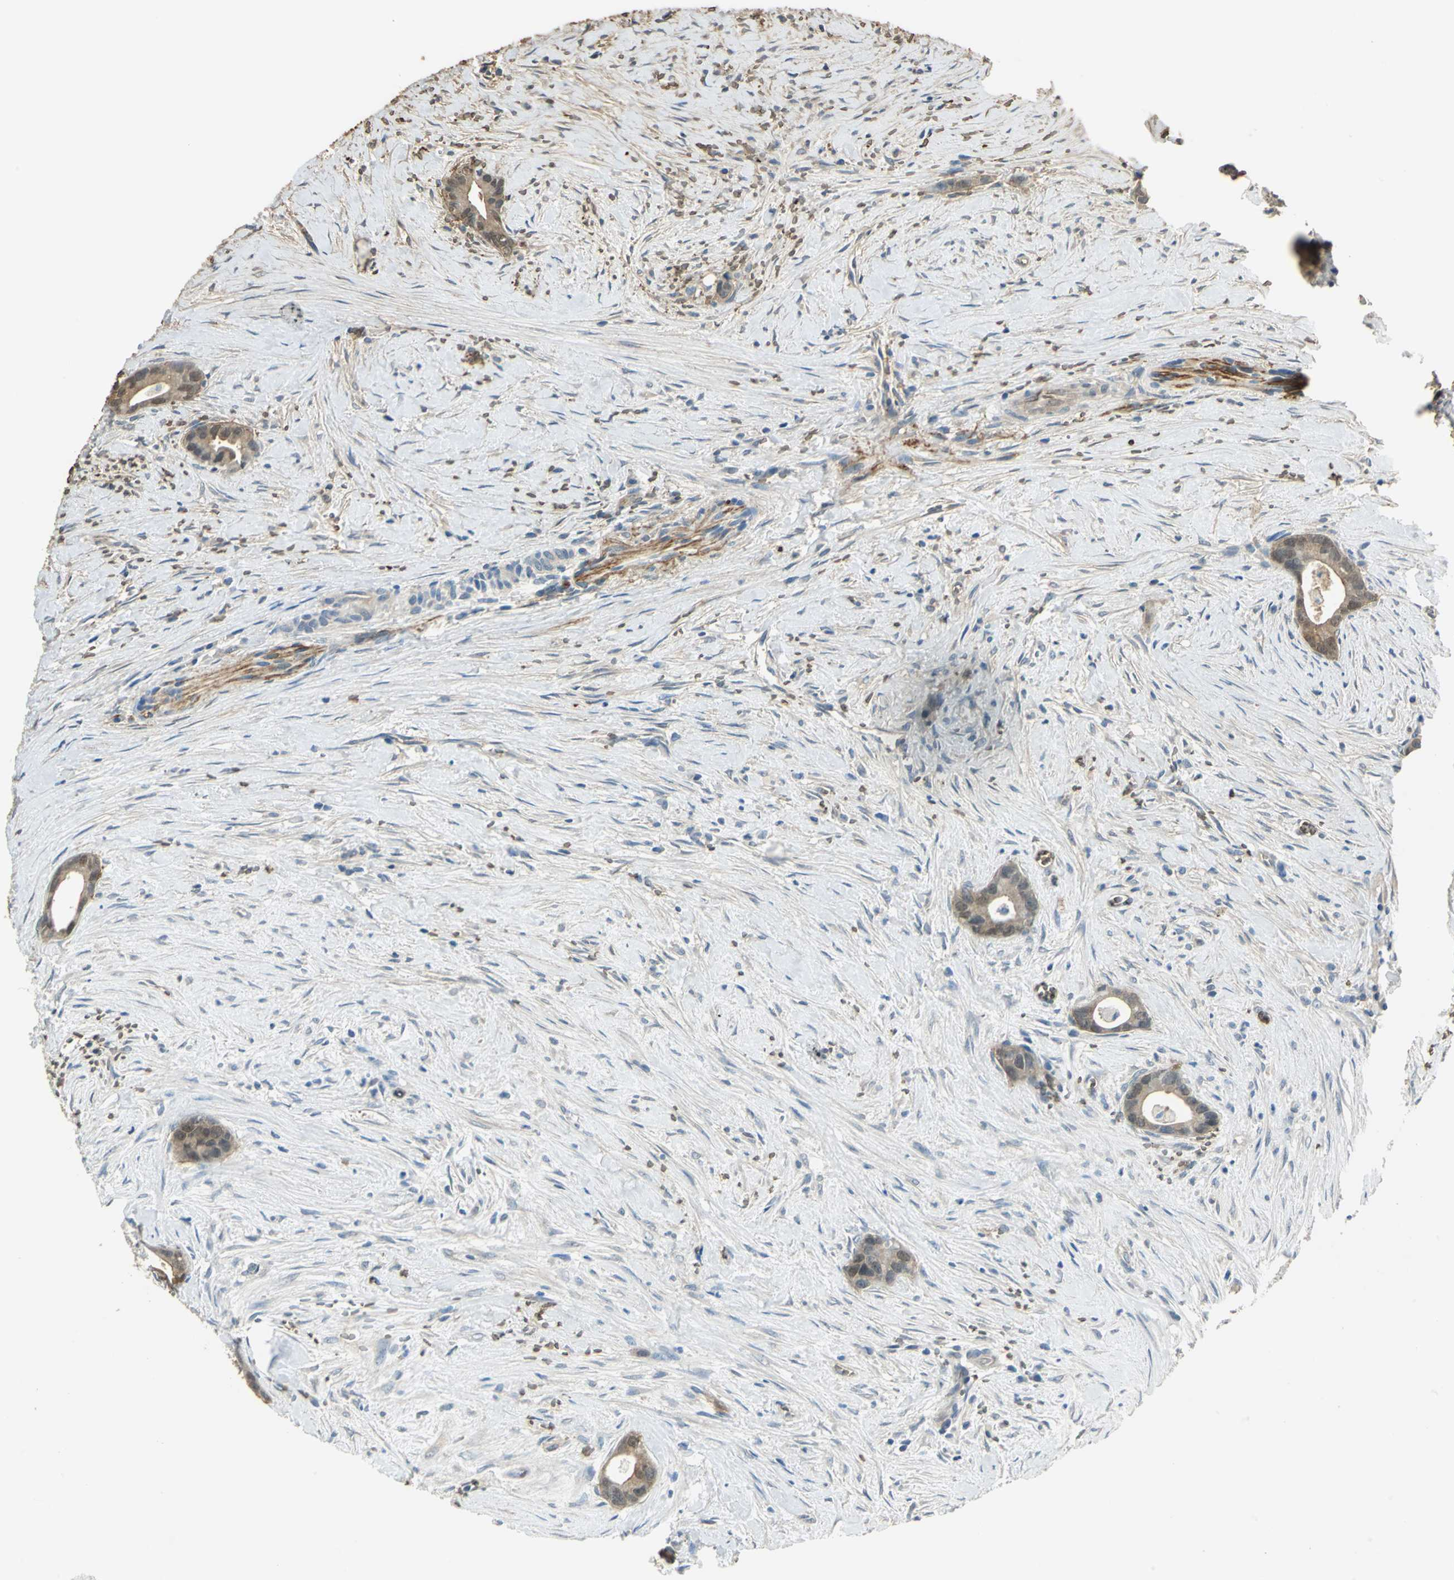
{"staining": {"intensity": "moderate", "quantity": ">75%", "location": "cytoplasmic/membranous,nuclear"}, "tissue": "liver cancer", "cell_type": "Tumor cells", "image_type": "cancer", "snomed": [{"axis": "morphology", "description": "Cholangiocarcinoma"}, {"axis": "topography", "description": "Liver"}], "caption": "A brown stain highlights moderate cytoplasmic/membranous and nuclear positivity of a protein in liver cancer (cholangiocarcinoma) tumor cells.", "gene": "DDAH1", "patient": {"sex": "female", "age": 55}}